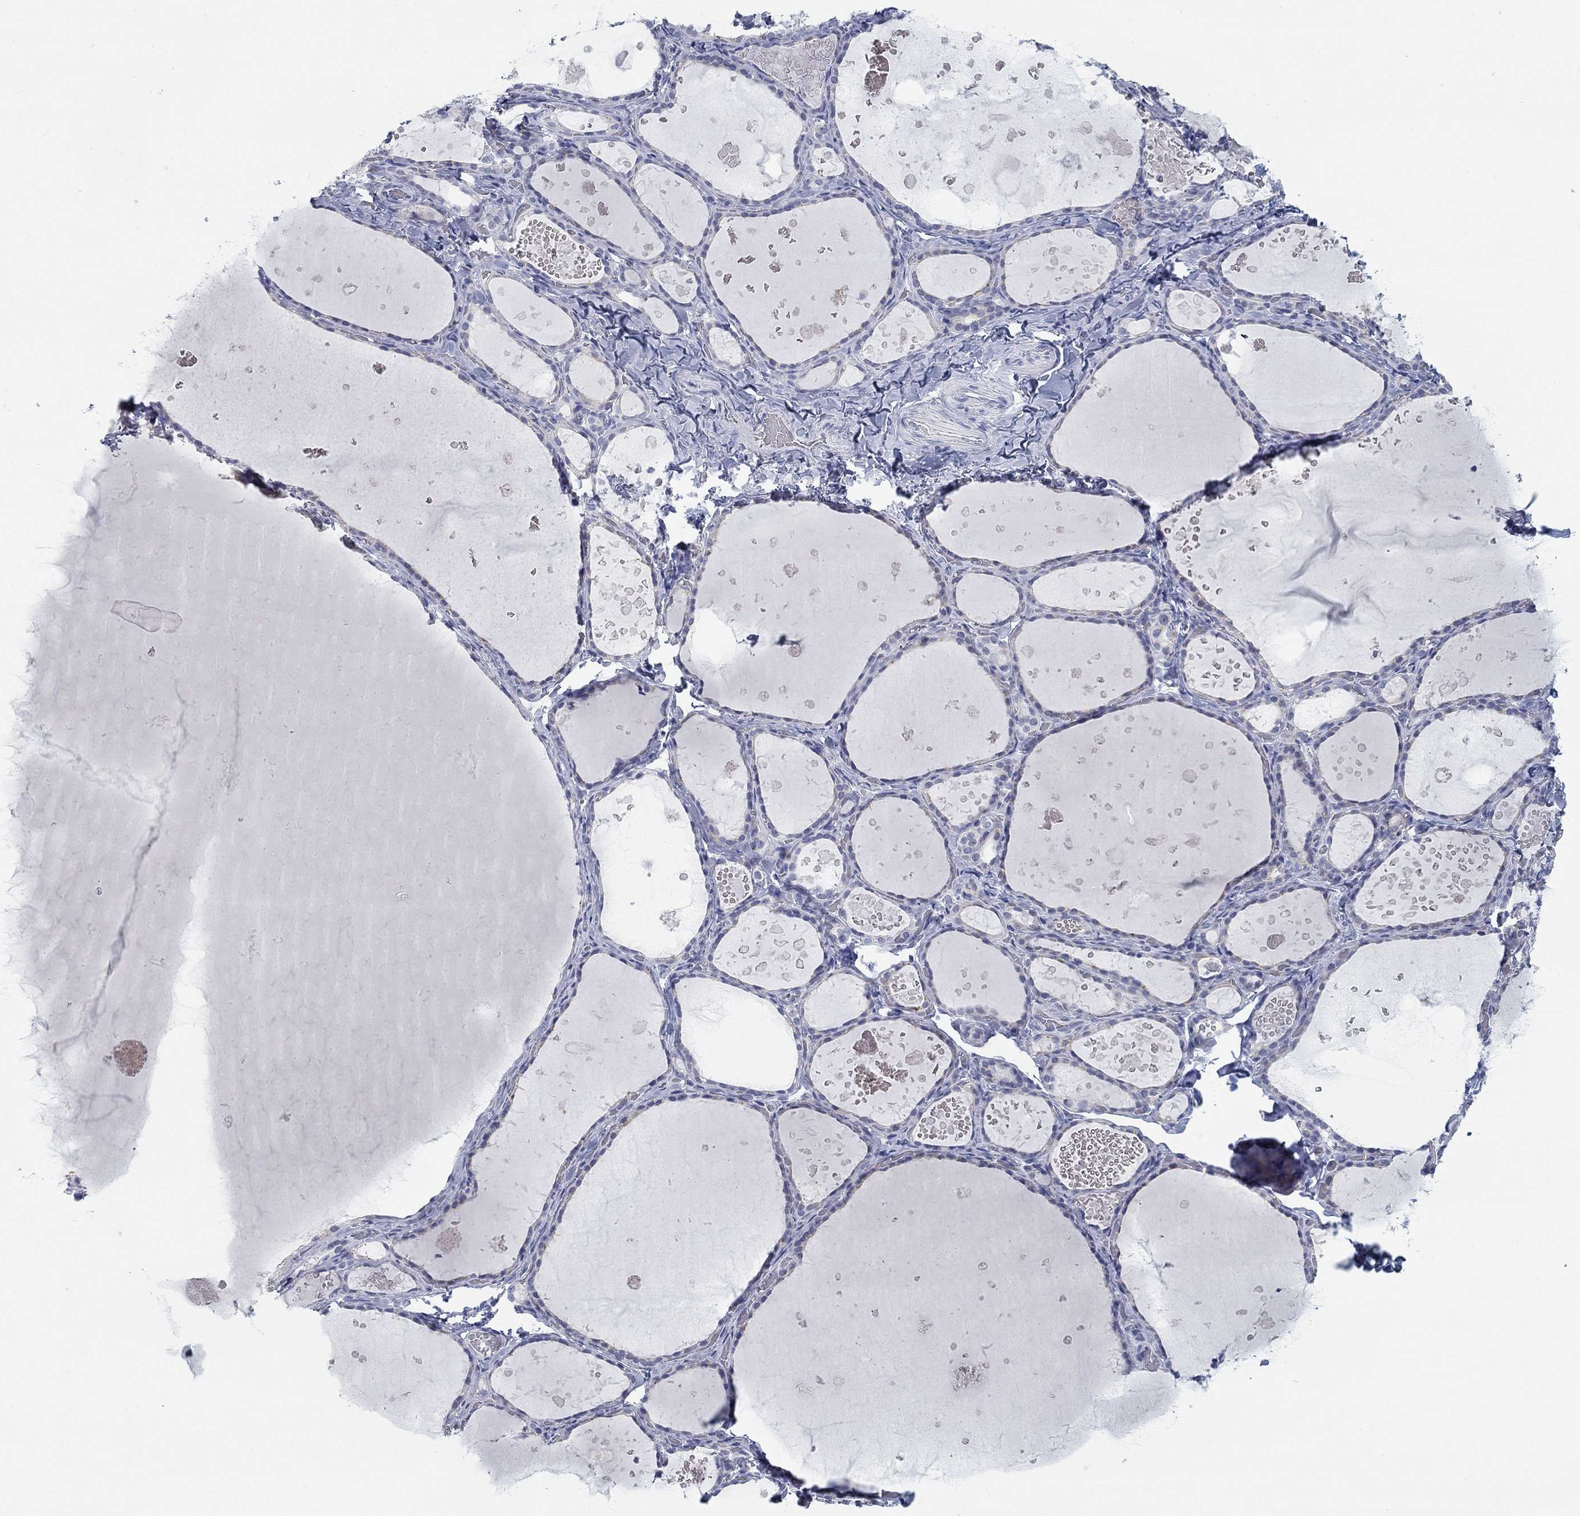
{"staining": {"intensity": "negative", "quantity": "none", "location": "none"}, "tissue": "thyroid gland", "cell_type": "Glandular cells", "image_type": "normal", "snomed": [{"axis": "morphology", "description": "Normal tissue, NOS"}, {"axis": "topography", "description": "Thyroid gland"}], "caption": "Thyroid gland was stained to show a protein in brown. There is no significant positivity in glandular cells. (DAB immunohistochemistry (IHC) visualized using brightfield microscopy, high magnification).", "gene": "DNAL1", "patient": {"sex": "female", "age": 56}}